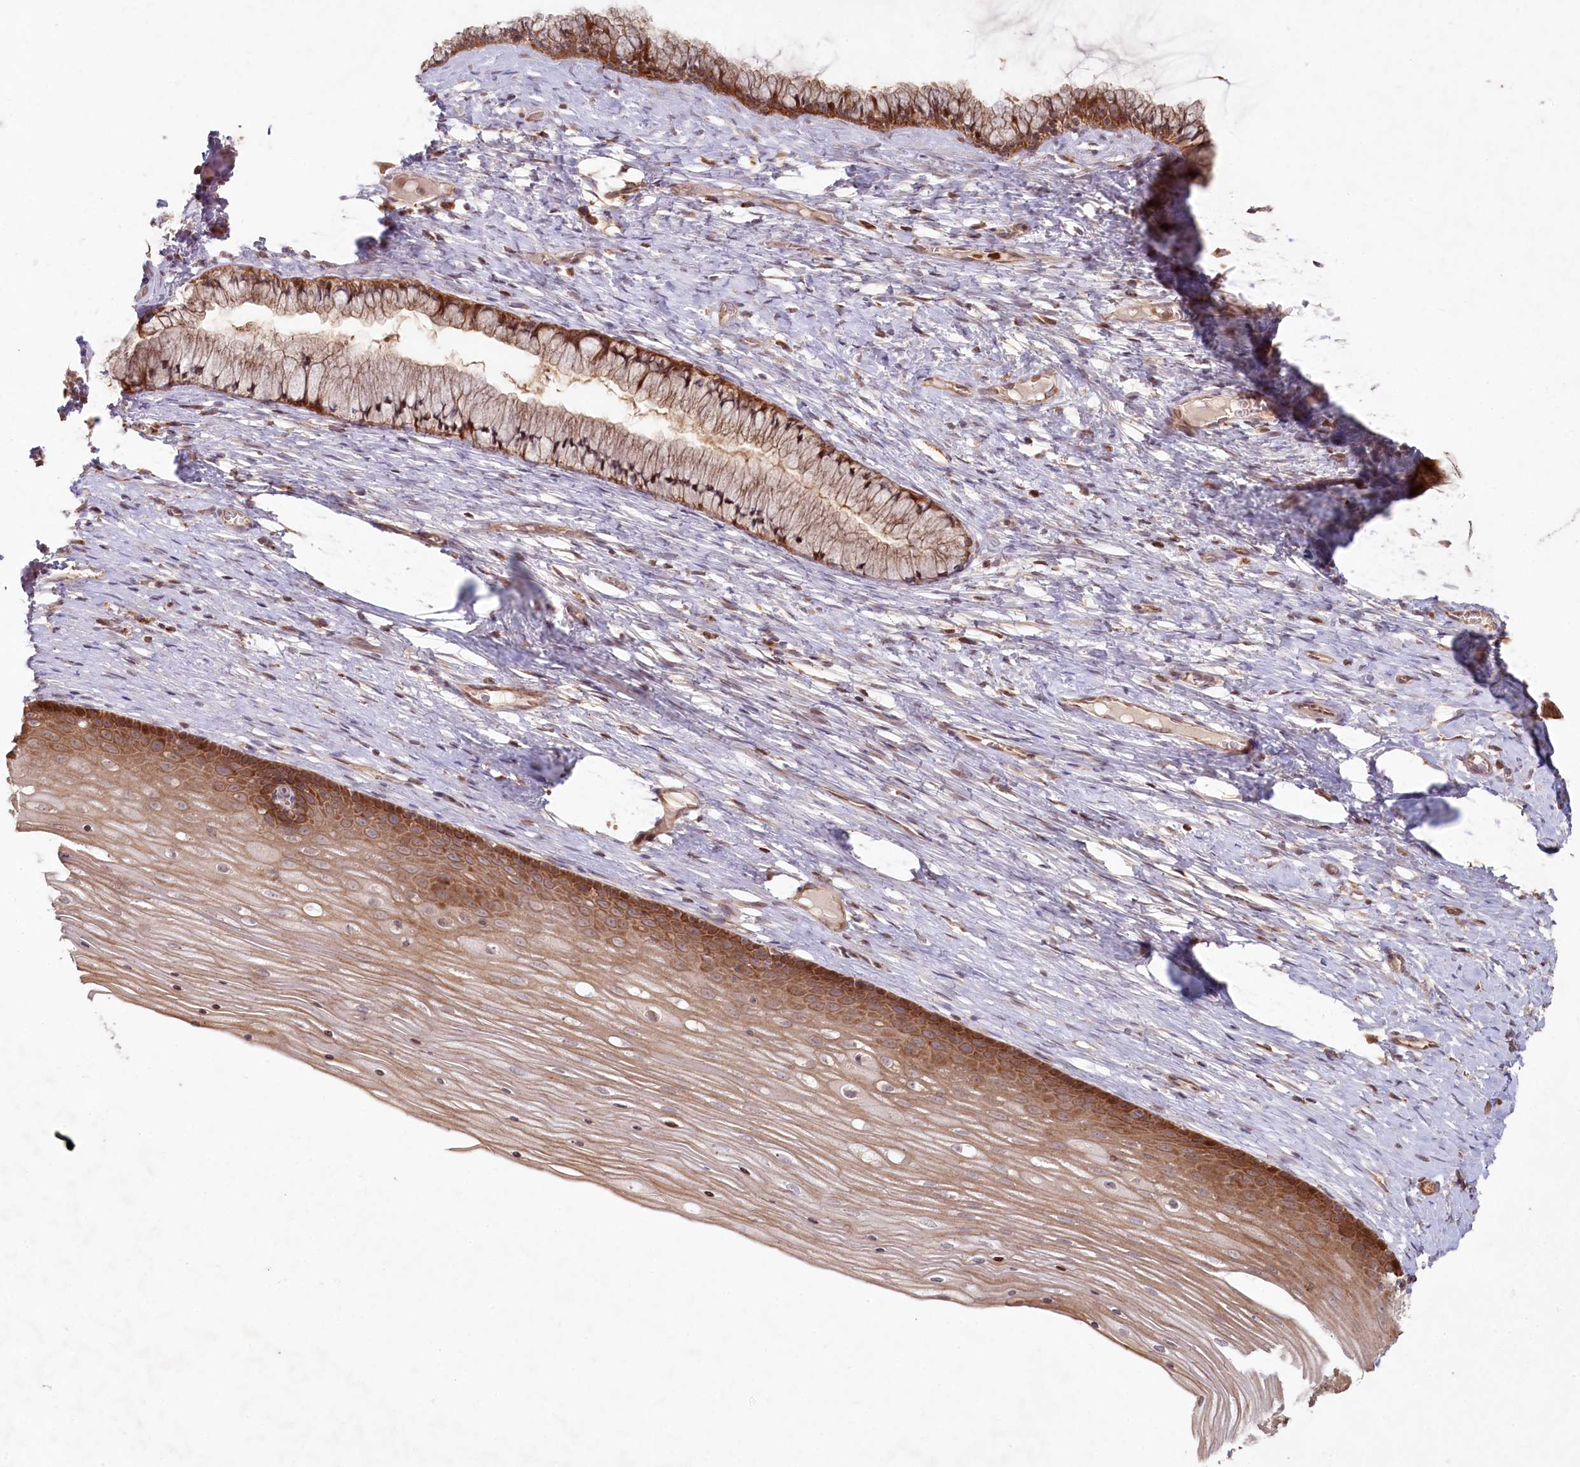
{"staining": {"intensity": "moderate", "quantity": ">75%", "location": "cytoplasmic/membranous"}, "tissue": "cervix", "cell_type": "Glandular cells", "image_type": "normal", "snomed": [{"axis": "morphology", "description": "Normal tissue, NOS"}, {"axis": "topography", "description": "Cervix"}], "caption": "An immunohistochemistry (IHC) image of normal tissue is shown. Protein staining in brown labels moderate cytoplasmic/membranous positivity in cervix within glandular cells.", "gene": "HAL", "patient": {"sex": "female", "age": 42}}